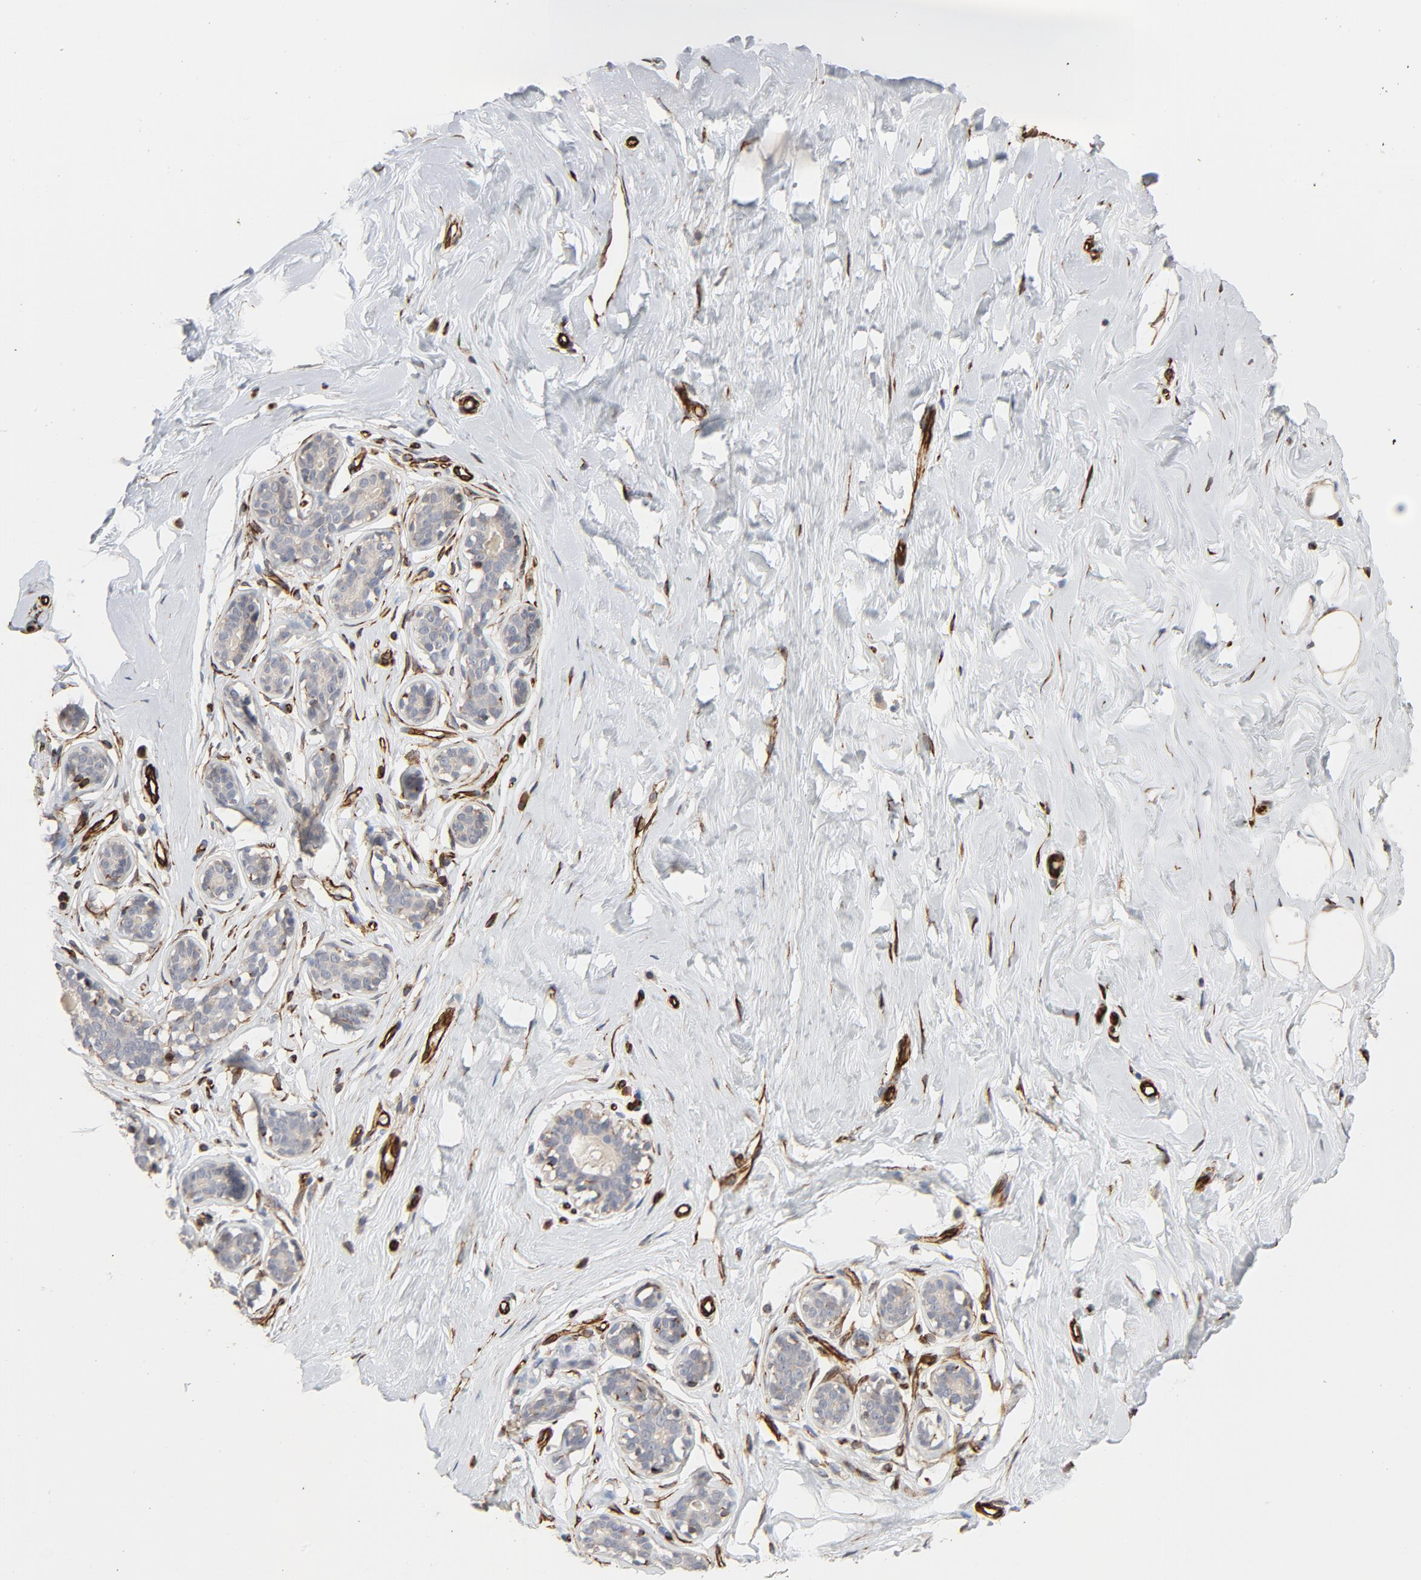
{"staining": {"intensity": "moderate", "quantity": "25%-75%", "location": "cytoplasmic/membranous"}, "tissue": "breast", "cell_type": "Adipocytes", "image_type": "normal", "snomed": [{"axis": "morphology", "description": "Normal tissue, NOS"}, {"axis": "topography", "description": "Breast"}], "caption": "About 25%-75% of adipocytes in normal human breast show moderate cytoplasmic/membranous protein expression as visualized by brown immunohistochemical staining.", "gene": "FAM118A", "patient": {"sex": "female", "age": 23}}